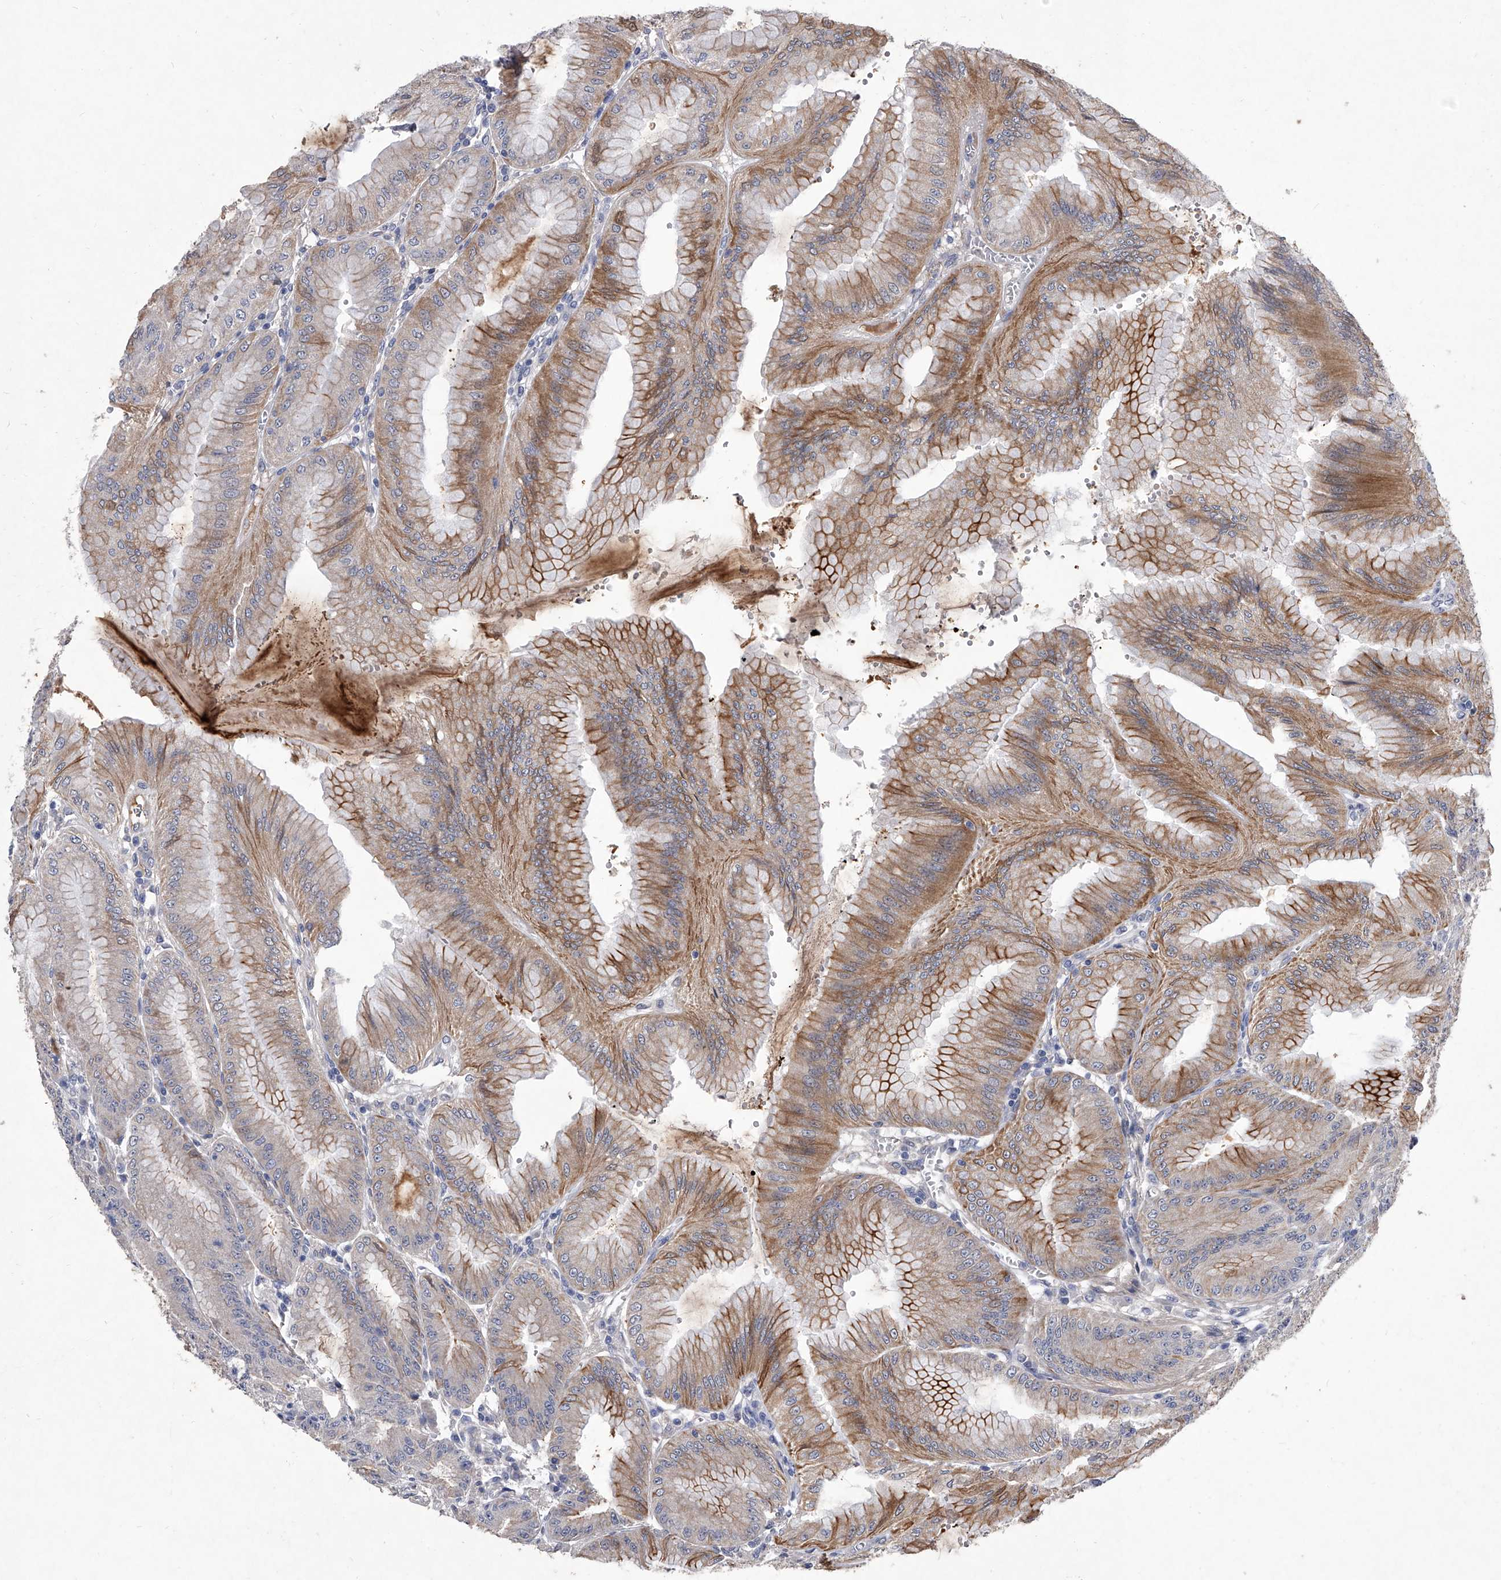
{"staining": {"intensity": "moderate", "quantity": "25%-75%", "location": "cytoplasmic/membranous"}, "tissue": "stomach", "cell_type": "Glandular cells", "image_type": "normal", "snomed": [{"axis": "morphology", "description": "Normal tissue, NOS"}, {"axis": "topography", "description": "Stomach, lower"}], "caption": "The photomicrograph displays staining of unremarkable stomach, revealing moderate cytoplasmic/membranous protein staining (brown color) within glandular cells.", "gene": "C5", "patient": {"sex": "male", "age": 71}}